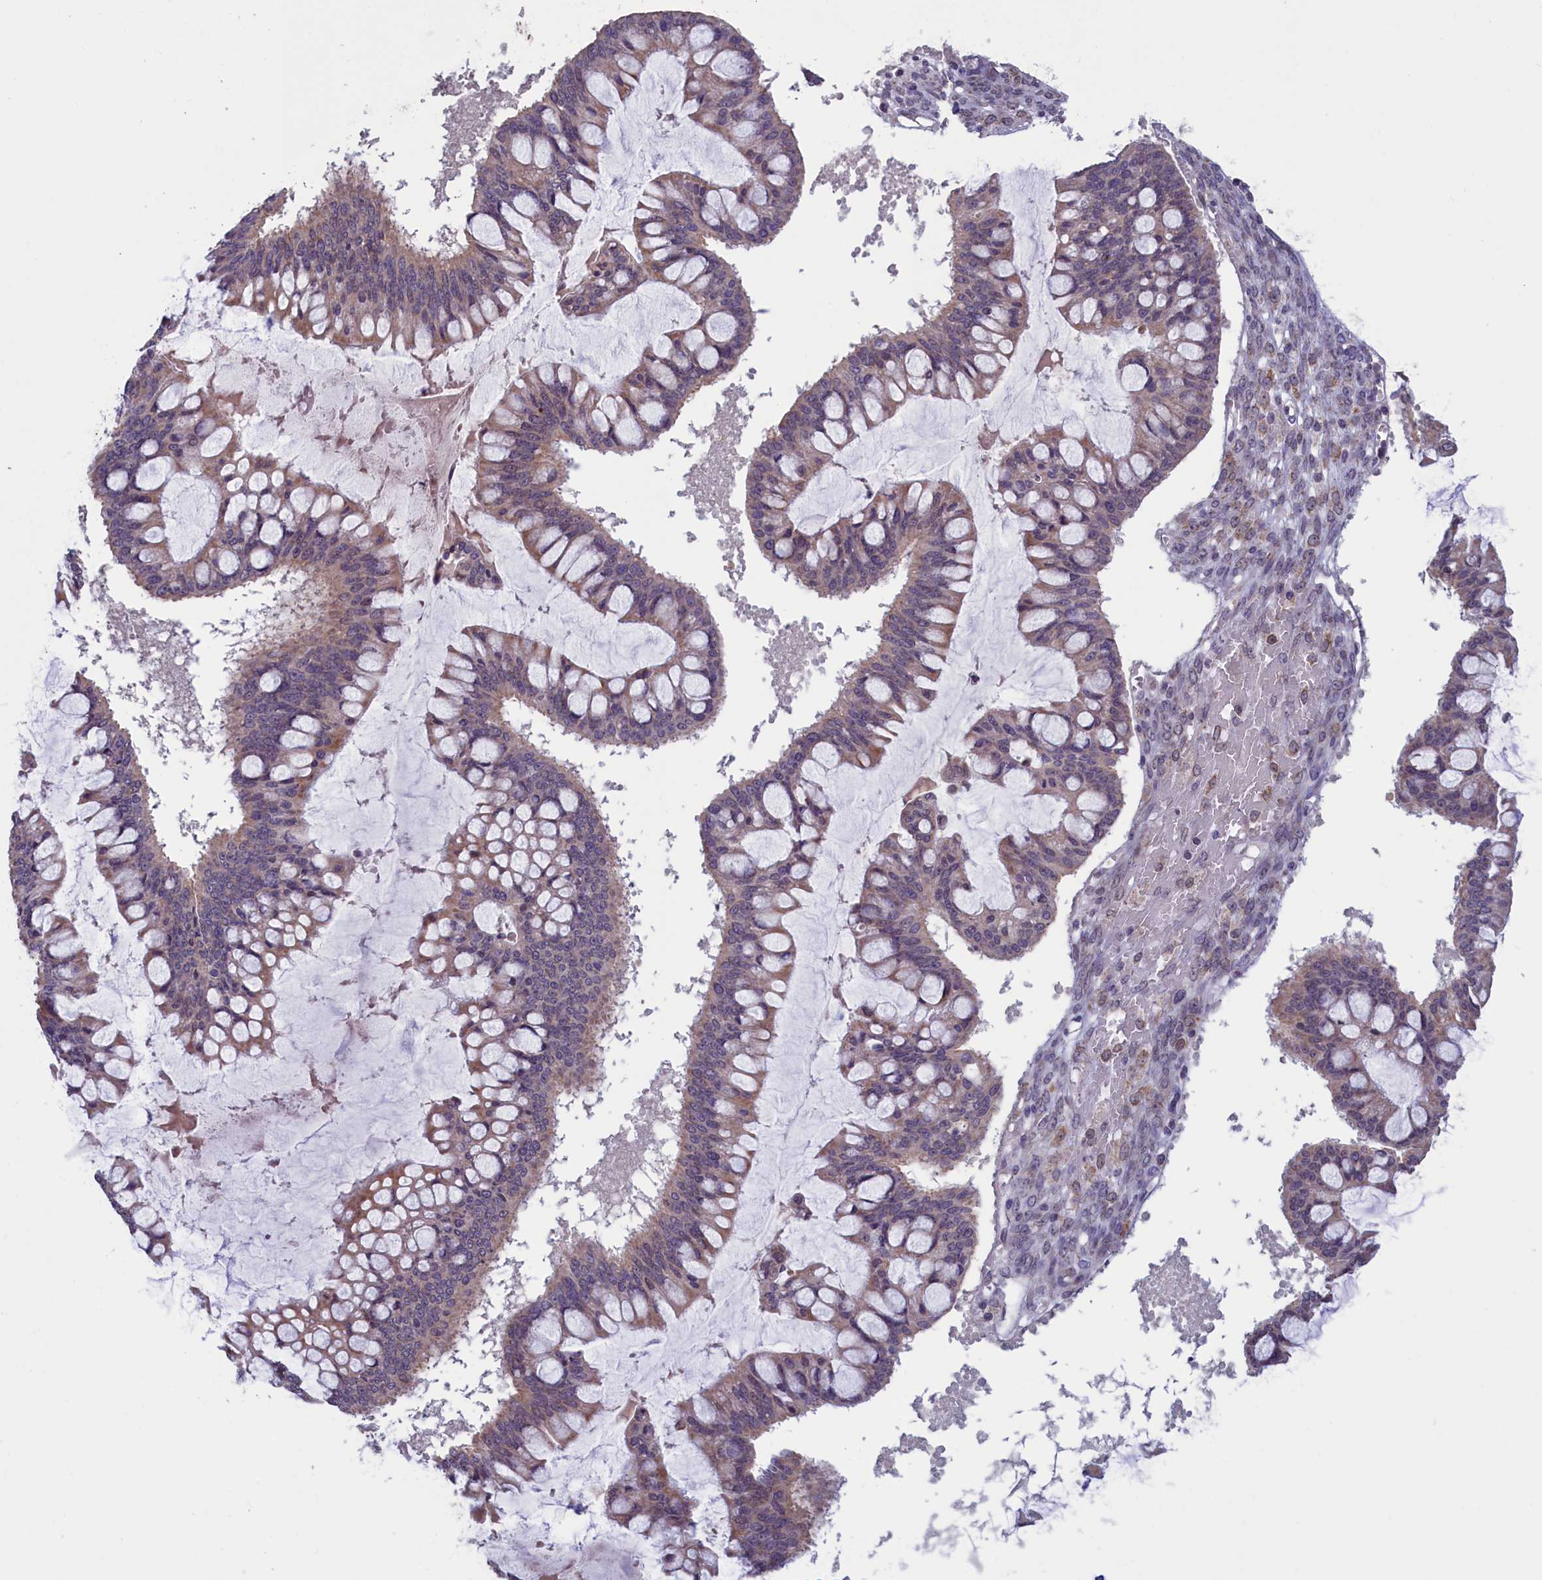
{"staining": {"intensity": "weak", "quantity": ">75%", "location": "cytoplasmic/membranous"}, "tissue": "ovarian cancer", "cell_type": "Tumor cells", "image_type": "cancer", "snomed": [{"axis": "morphology", "description": "Cystadenocarcinoma, mucinous, NOS"}, {"axis": "topography", "description": "Ovary"}], "caption": "A high-resolution photomicrograph shows IHC staining of mucinous cystadenocarcinoma (ovarian), which demonstrates weak cytoplasmic/membranous staining in about >75% of tumor cells.", "gene": "PARS2", "patient": {"sex": "female", "age": 73}}